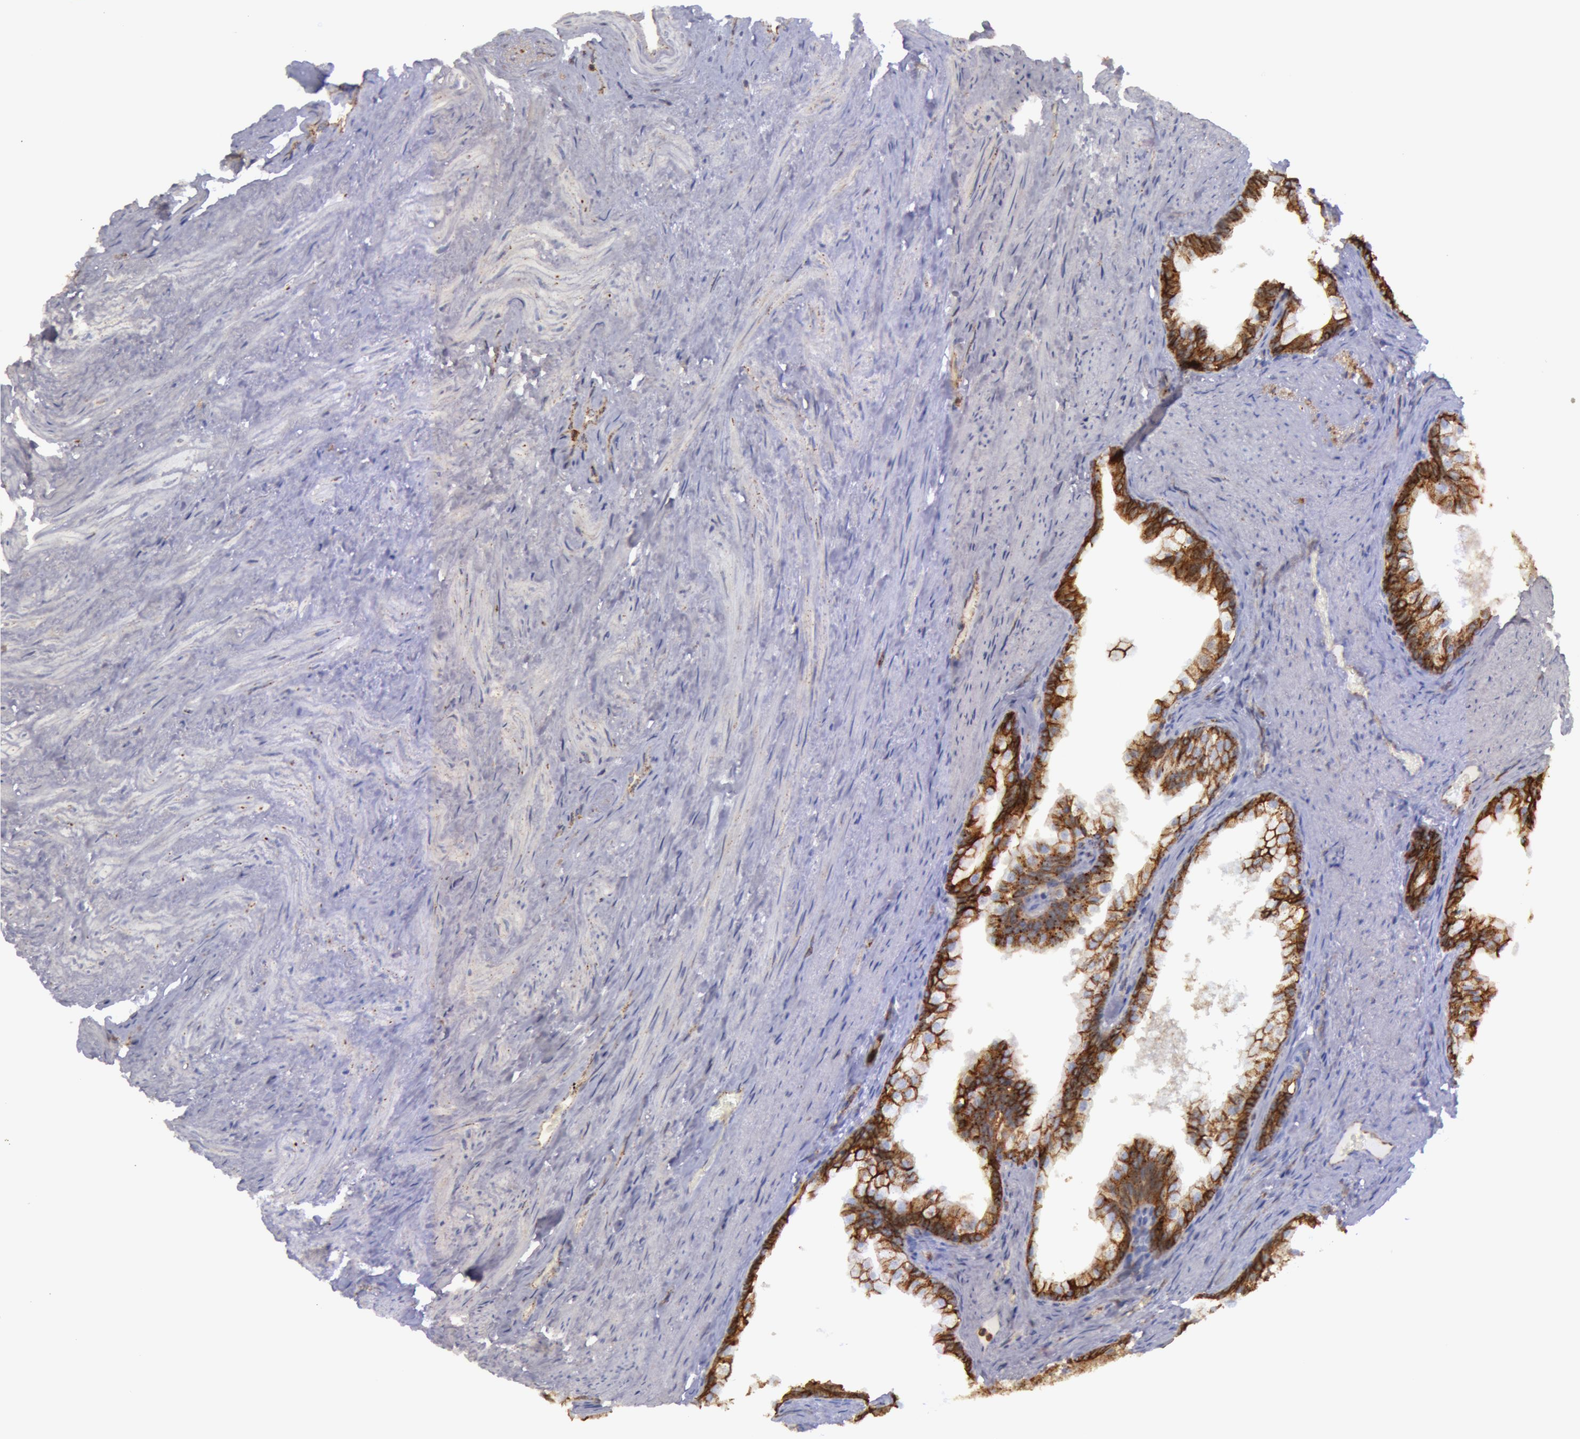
{"staining": {"intensity": "moderate", "quantity": ">75%", "location": "cytoplasmic/membranous"}, "tissue": "prostate cancer", "cell_type": "Tumor cells", "image_type": "cancer", "snomed": [{"axis": "morphology", "description": "Adenocarcinoma, Medium grade"}, {"axis": "topography", "description": "Prostate"}], "caption": "Prostate cancer tissue exhibits moderate cytoplasmic/membranous staining in approximately >75% of tumor cells, visualized by immunohistochemistry.", "gene": "FLOT2", "patient": {"sex": "male", "age": 60}}